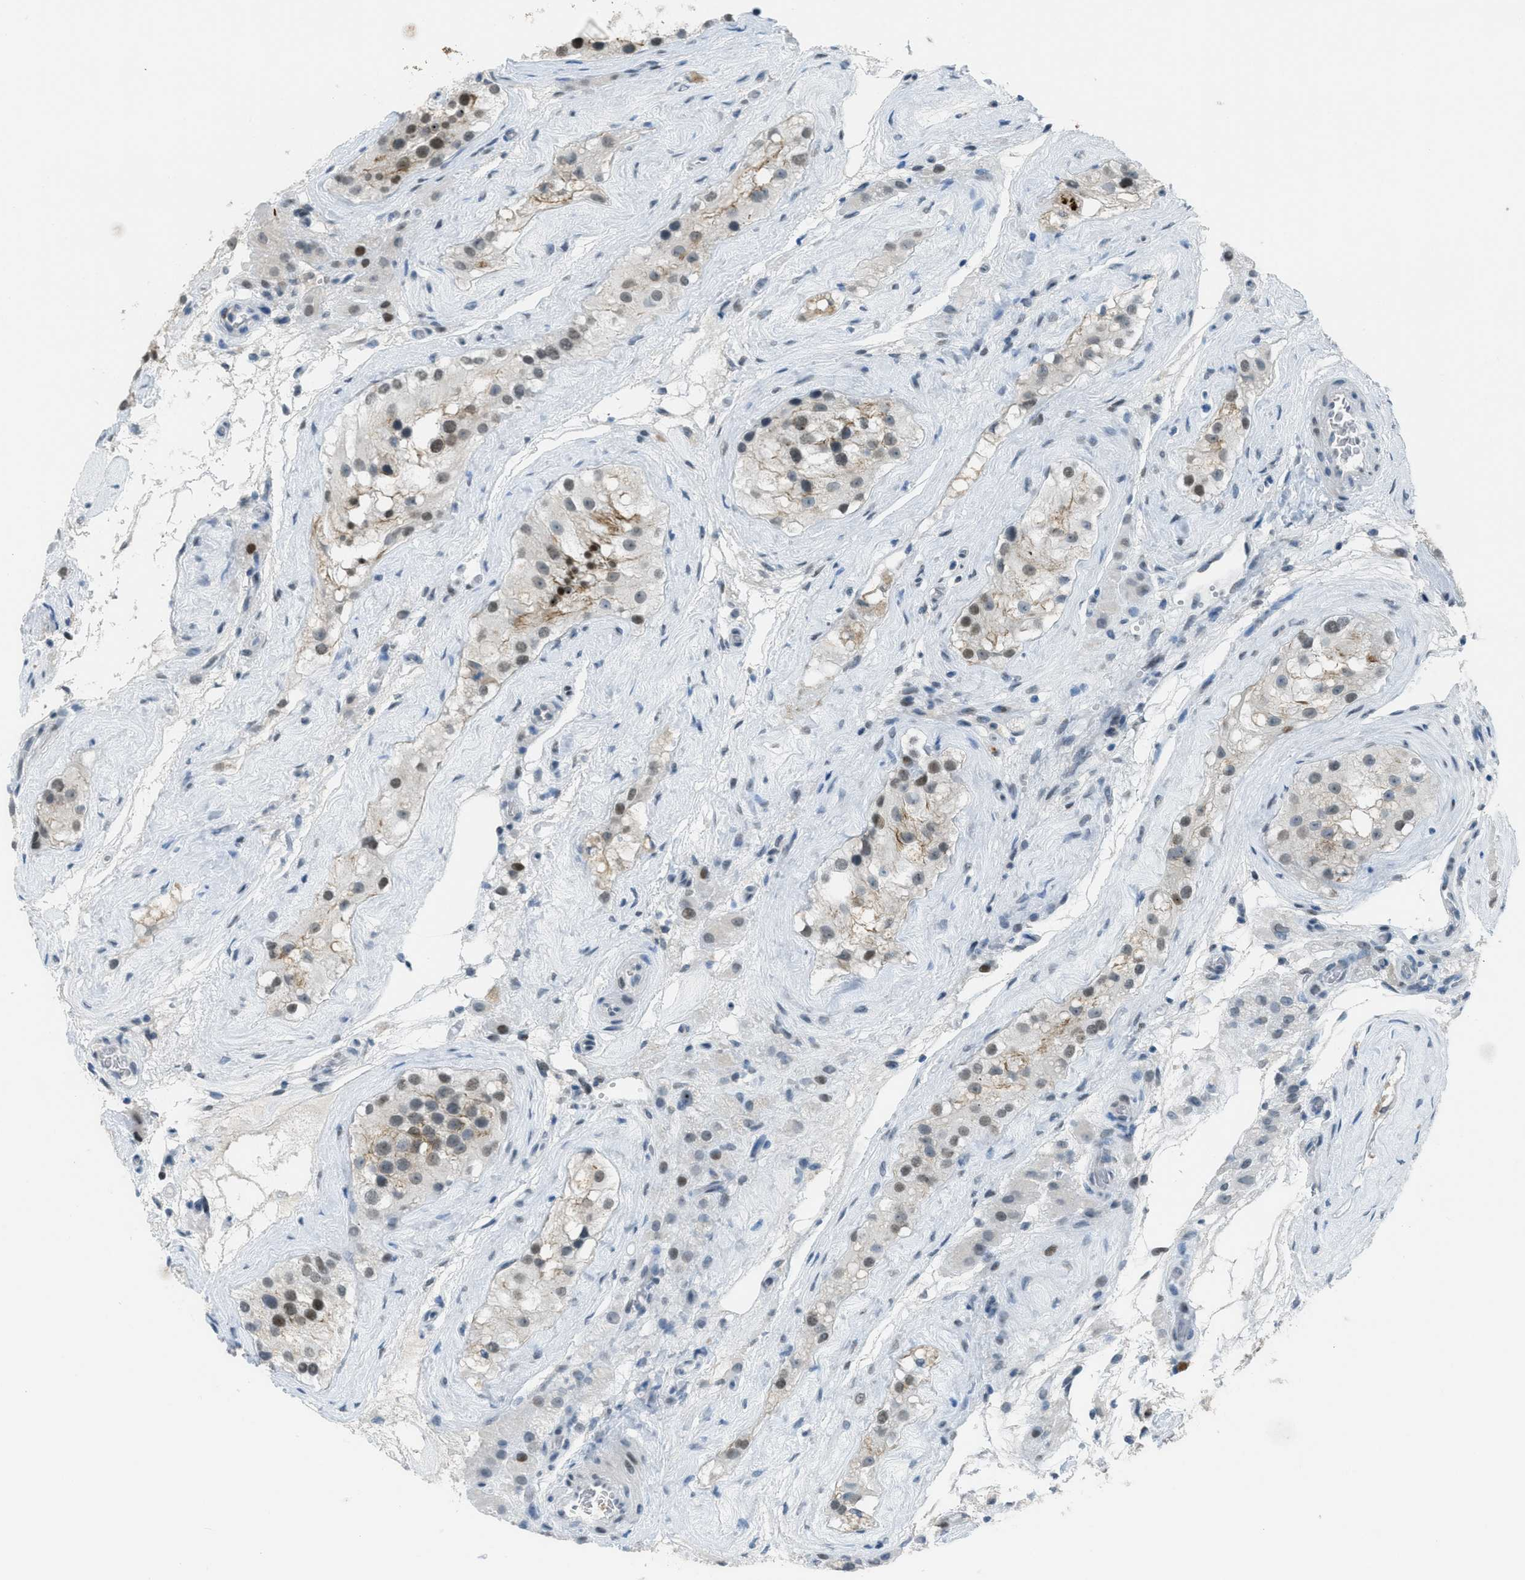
{"staining": {"intensity": "weak", "quantity": "25%-75%", "location": "nuclear"}, "tissue": "testis", "cell_type": "Cells in seminiferous ducts", "image_type": "normal", "snomed": [{"axis": "morphology", "description": "Normal tissue, NOS"}, {"axis": "morphology", "description": "Seminoma, NOS"}, {"axis": "topography", "description": "Testis"}], "caption": "A histopathology image of testis stained for a protein reveals weak nuclear brown staining in cells in seminiferous ducts. (DAB = brown stain, brightfield microscopy at high magnification).", "gene": "TTC13", "patient": {"sex": "male", "age": 71}}